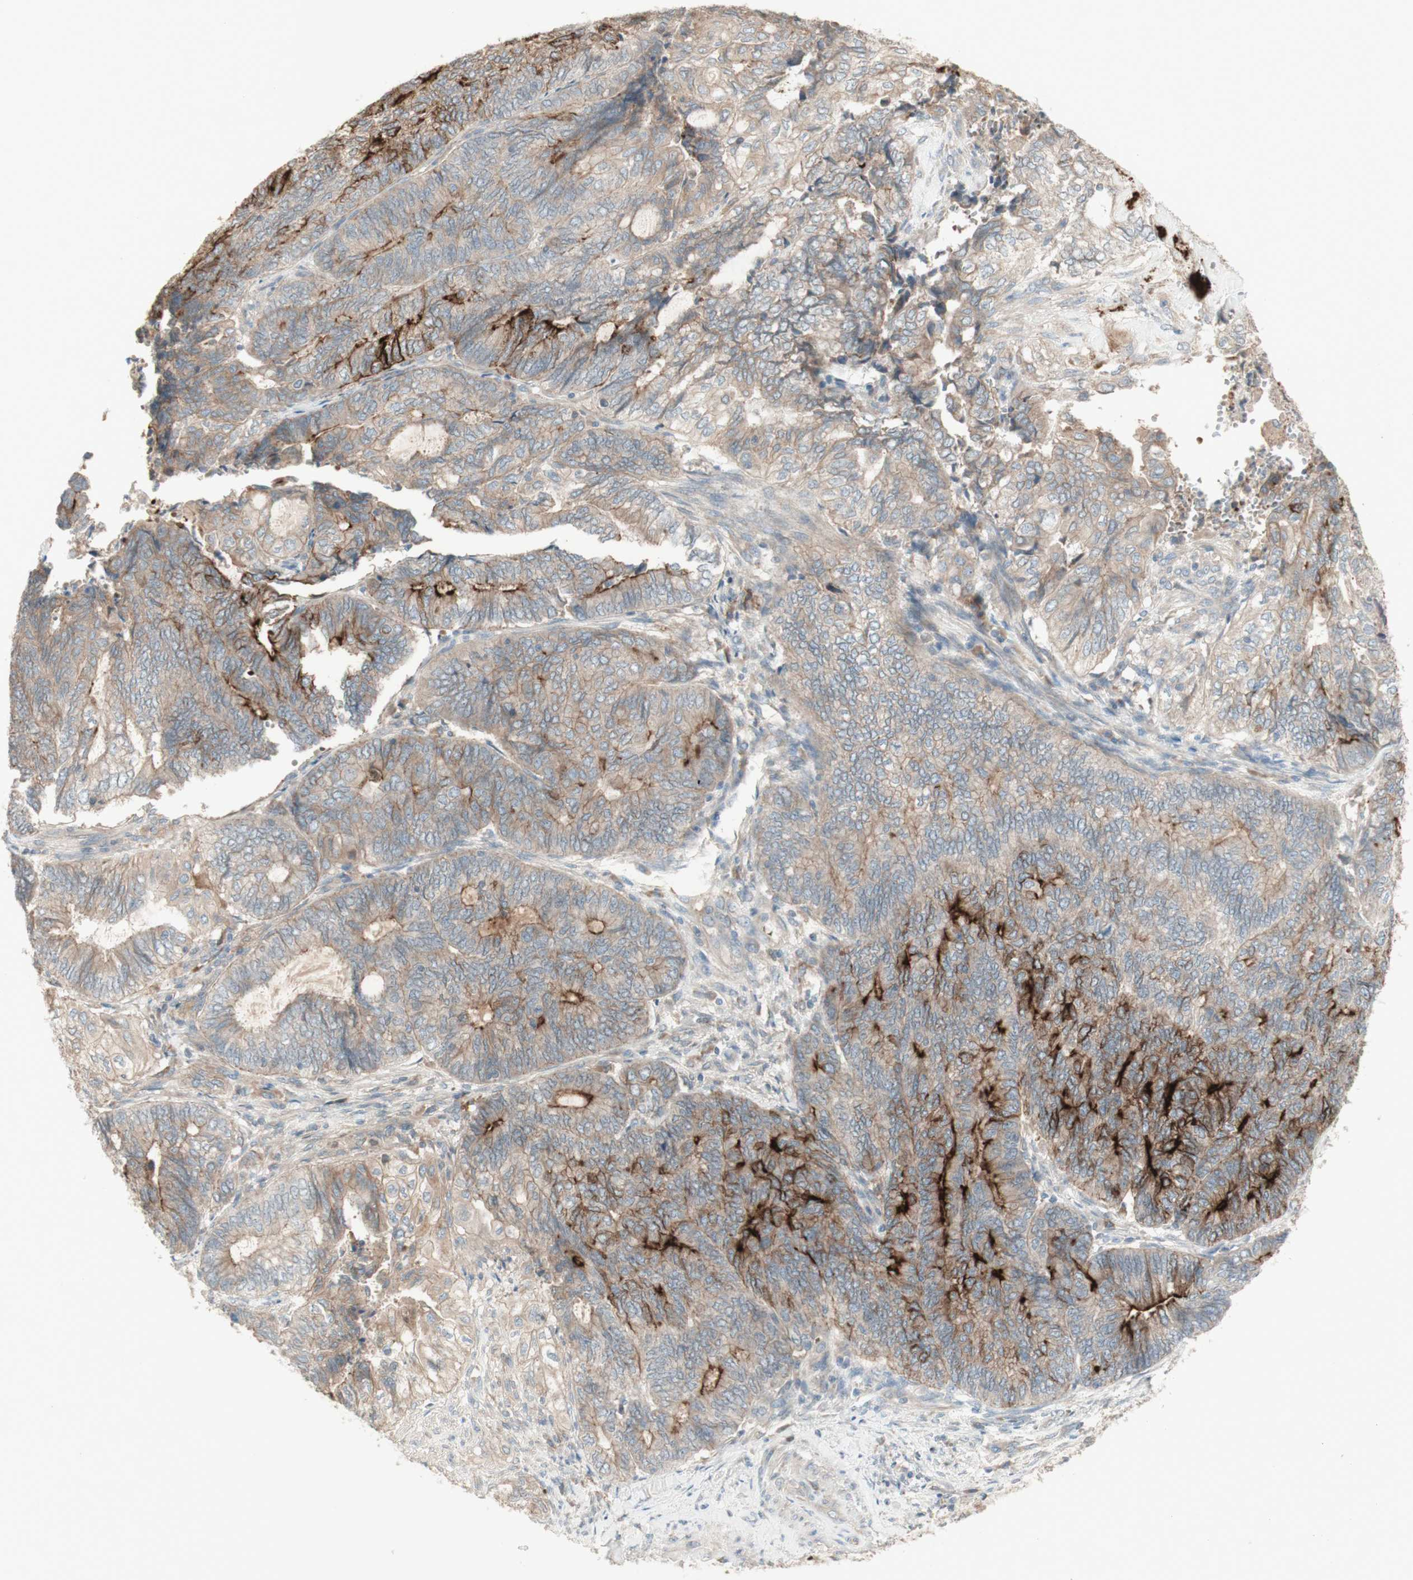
{"staining": {"intensity": "moderate", "quantity": ">75%", "location": "cytoplasmic/membranous"}, "tissue": "endometrial cancer", "cell_type": "Tumor cells", "image_type": "cancer", "snomed": [{"axis": "morphology", "description": "Adenocarcinoma, NOS"}, {"axis": "topography", "description": "Uterus"}, {"axis": "topography", "description": "Endometrium"}], "caption": "Immunohistochemistry photomicrograph of human endometrial cancer stained for a protein (brown), which shows medium levels of moderate cytoplasmic/membranous staining in approximately >75% of tumor cells.", "gene": "PTGER4", "patient": {"sex": "female", "age": 70}}